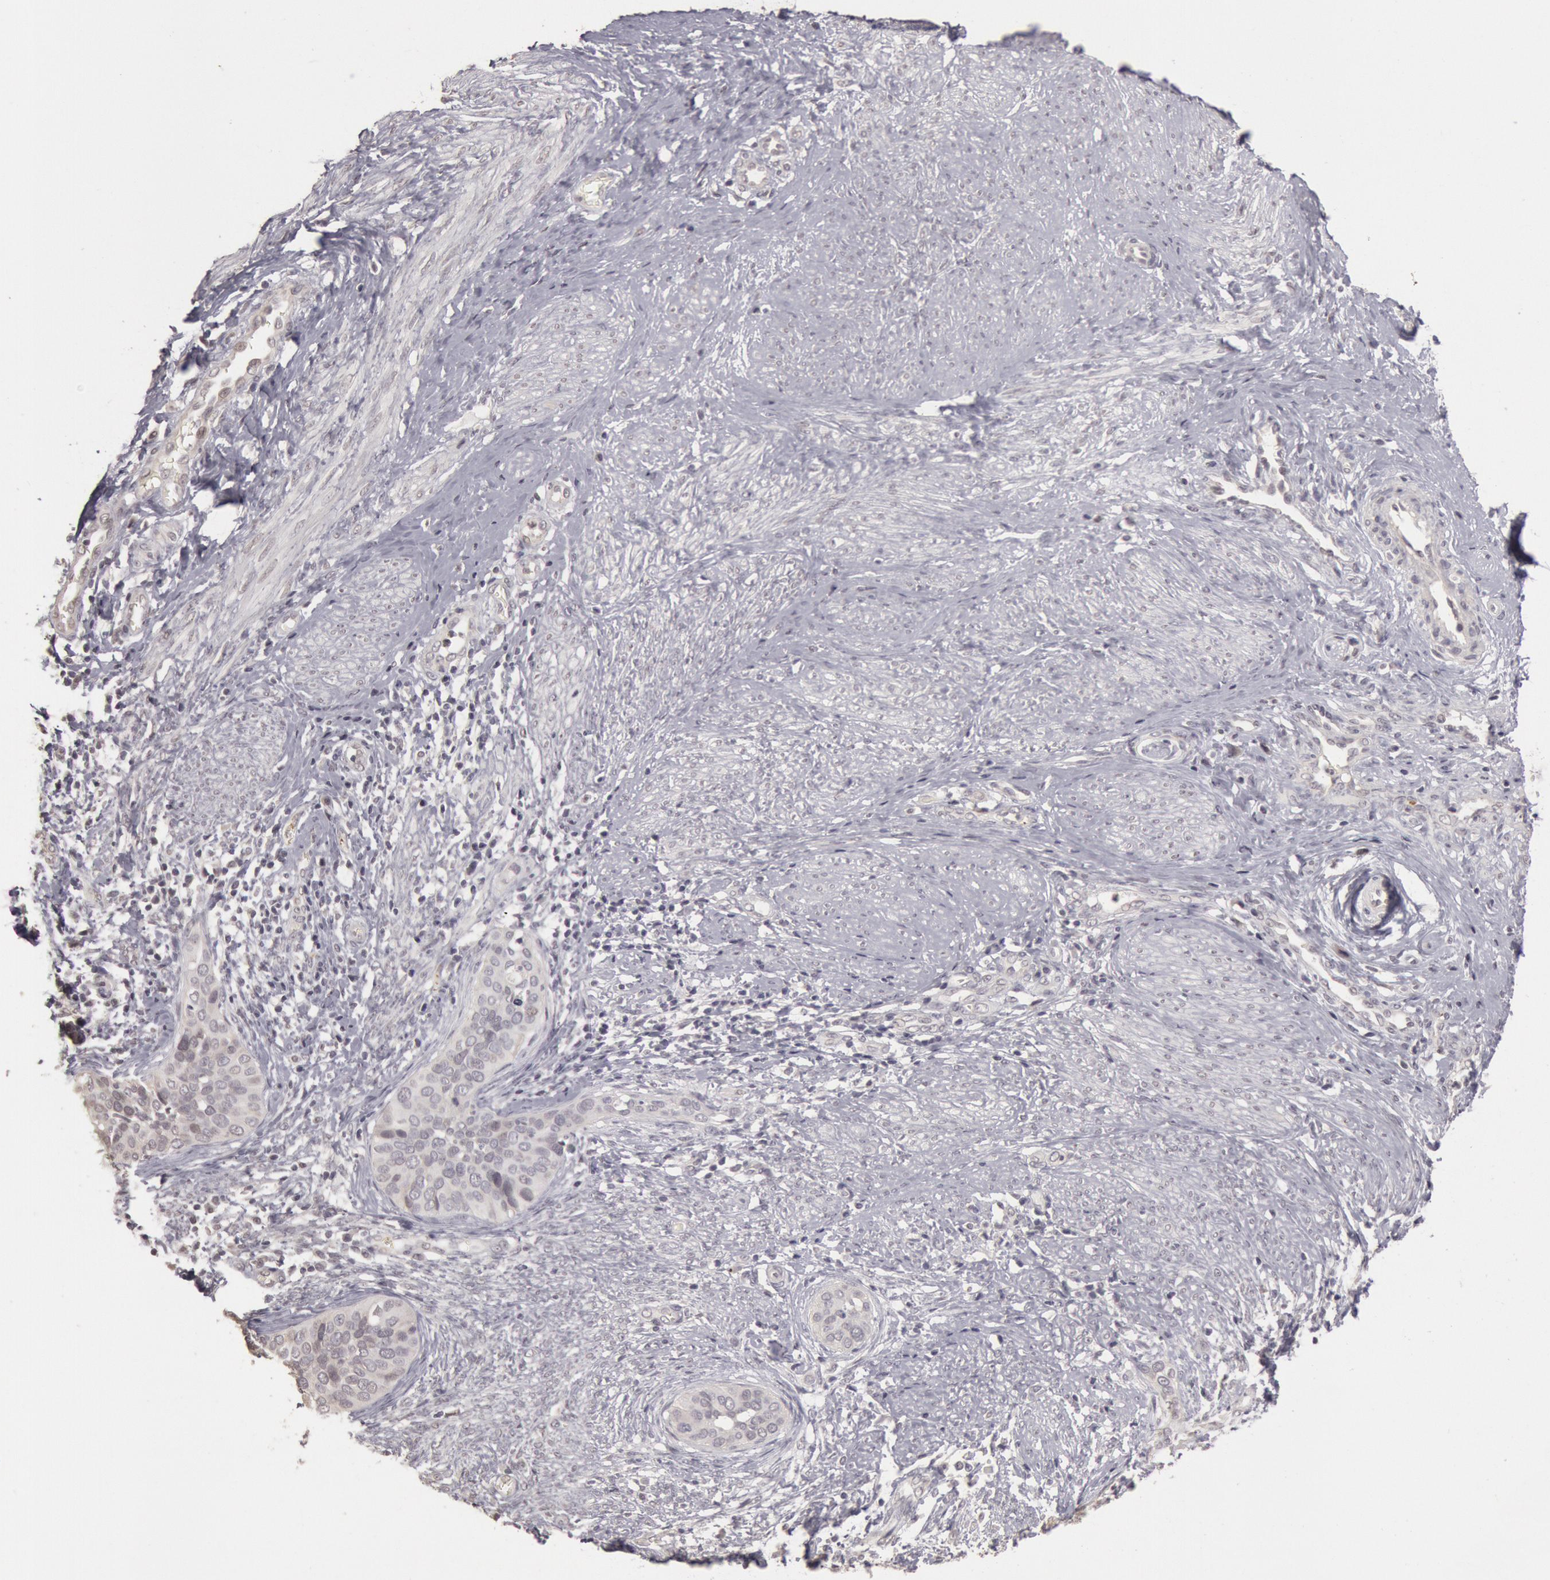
{"staining": {"intensity": "negative", "quantity": "none", "location": "none"}, "tissue": "cervical cancer", "cell_type": "Tumor cells", "image_type": "cancer", "snomed": [{"axis": "morphology", "description": "Squamous cell carcinoma, NOS"}, {"axis": "topography", "description": "Cervix"}], "caption": "Tumor cells are negative for brown protein staining in cervical cancer (squamous cell carcinoma). (Immunohistochemistry, brightfield microscopy, high magnification).", "gene": "RIMBP3C", "patient": {"sex": "female", "age": 31}}